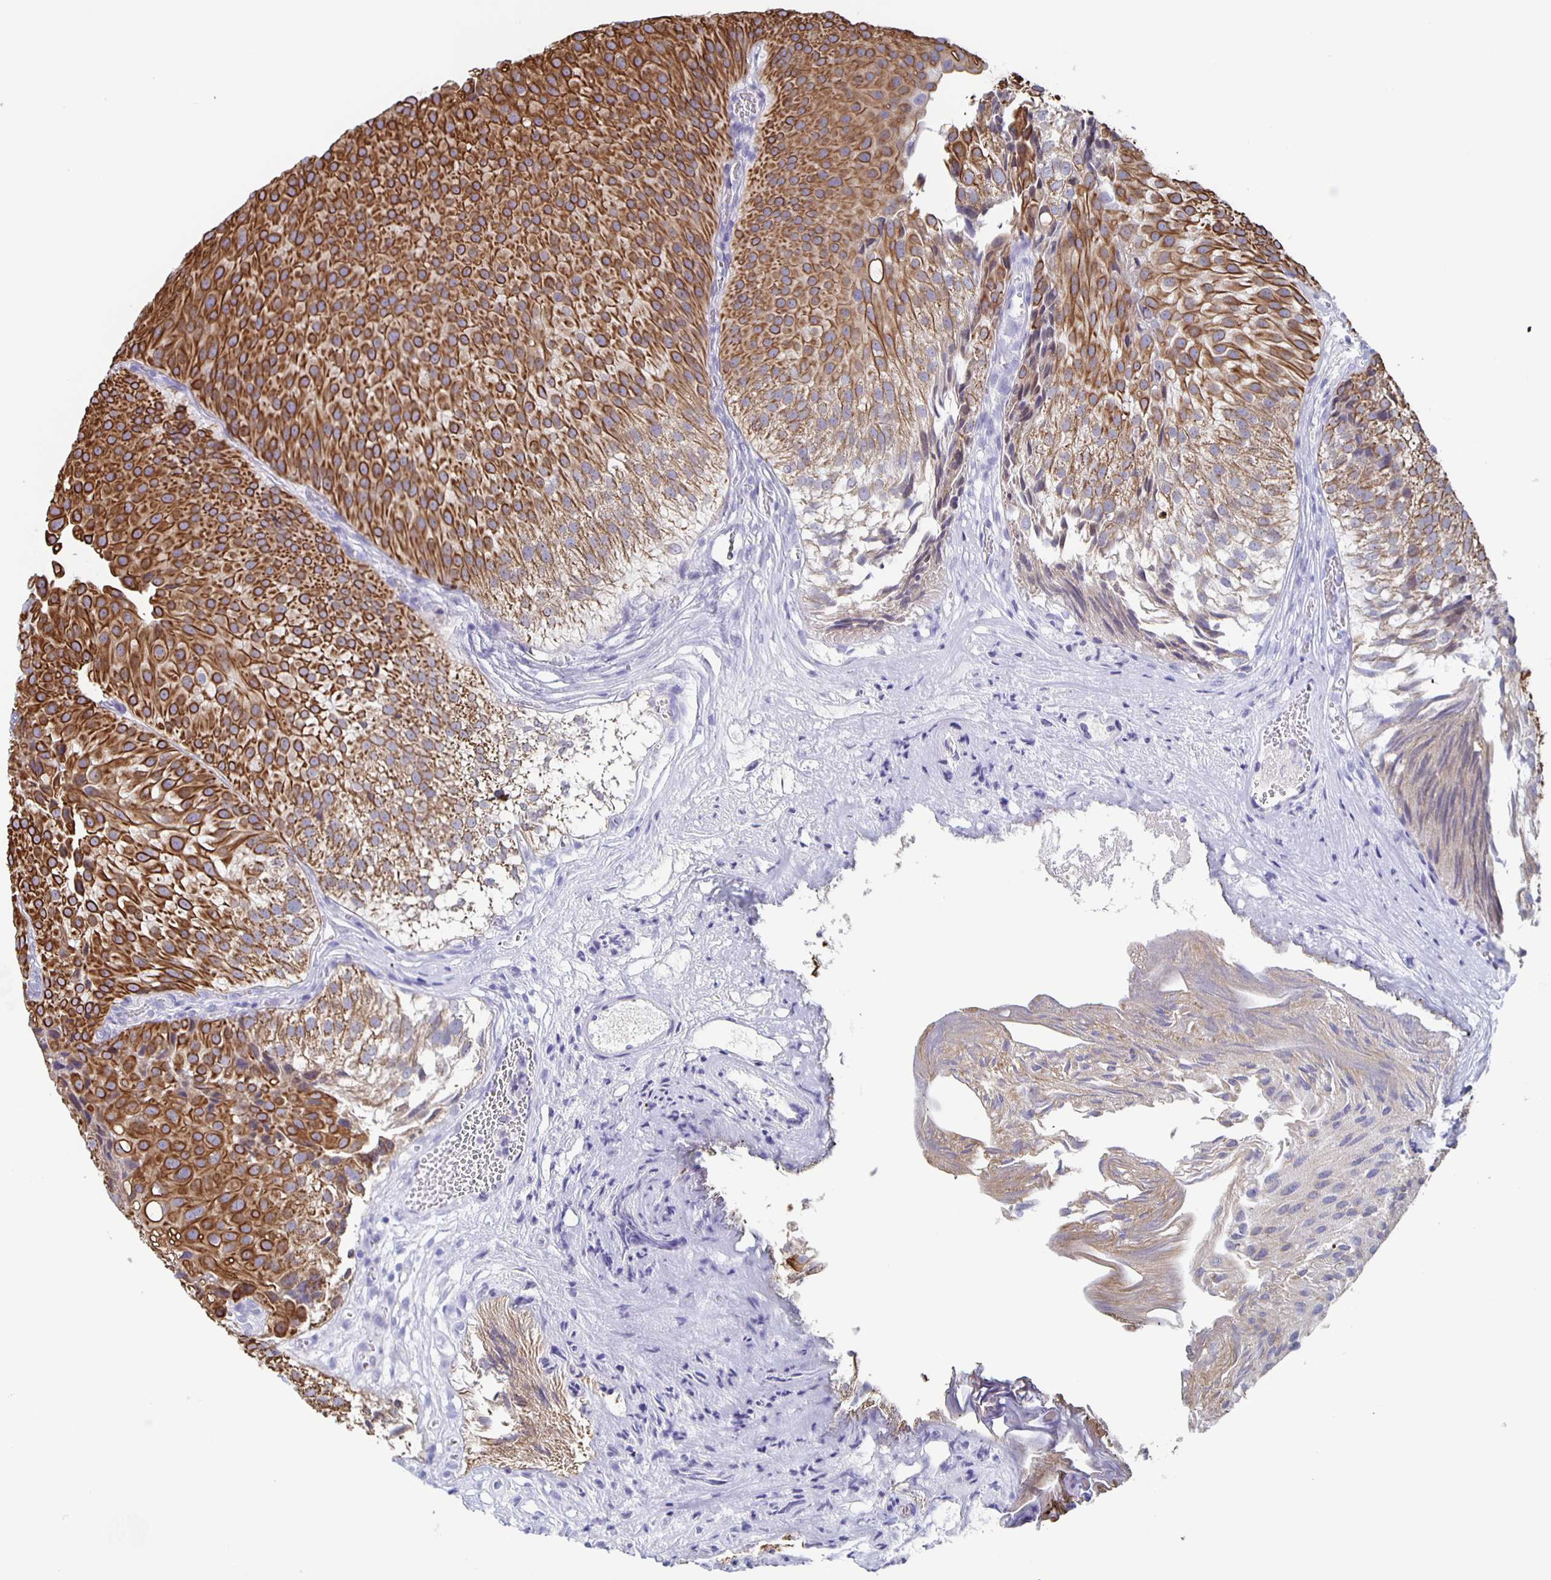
{"staining": {"intensity": "strong", "quantity": ">75%", "location": "cytoplasmic/membranous"}, "tissue": "urothelial cancer", "cell_type": "Tumor cells", "image_type": "cancer", "snomed": [{"axis": "morphology", "description": "Urothelial carcinoma, Low grade"}, {"axis": "topography", "description": "Urinary bladder"}], "caption": "IHC of urothelial carcinoma (low-grade) reveals high levels of strong cytoplasmic/membranous staining in approximately >75% of tumor cells.", "gene": "CCDC17", "patient": {"sex": "male", "age": 80}}